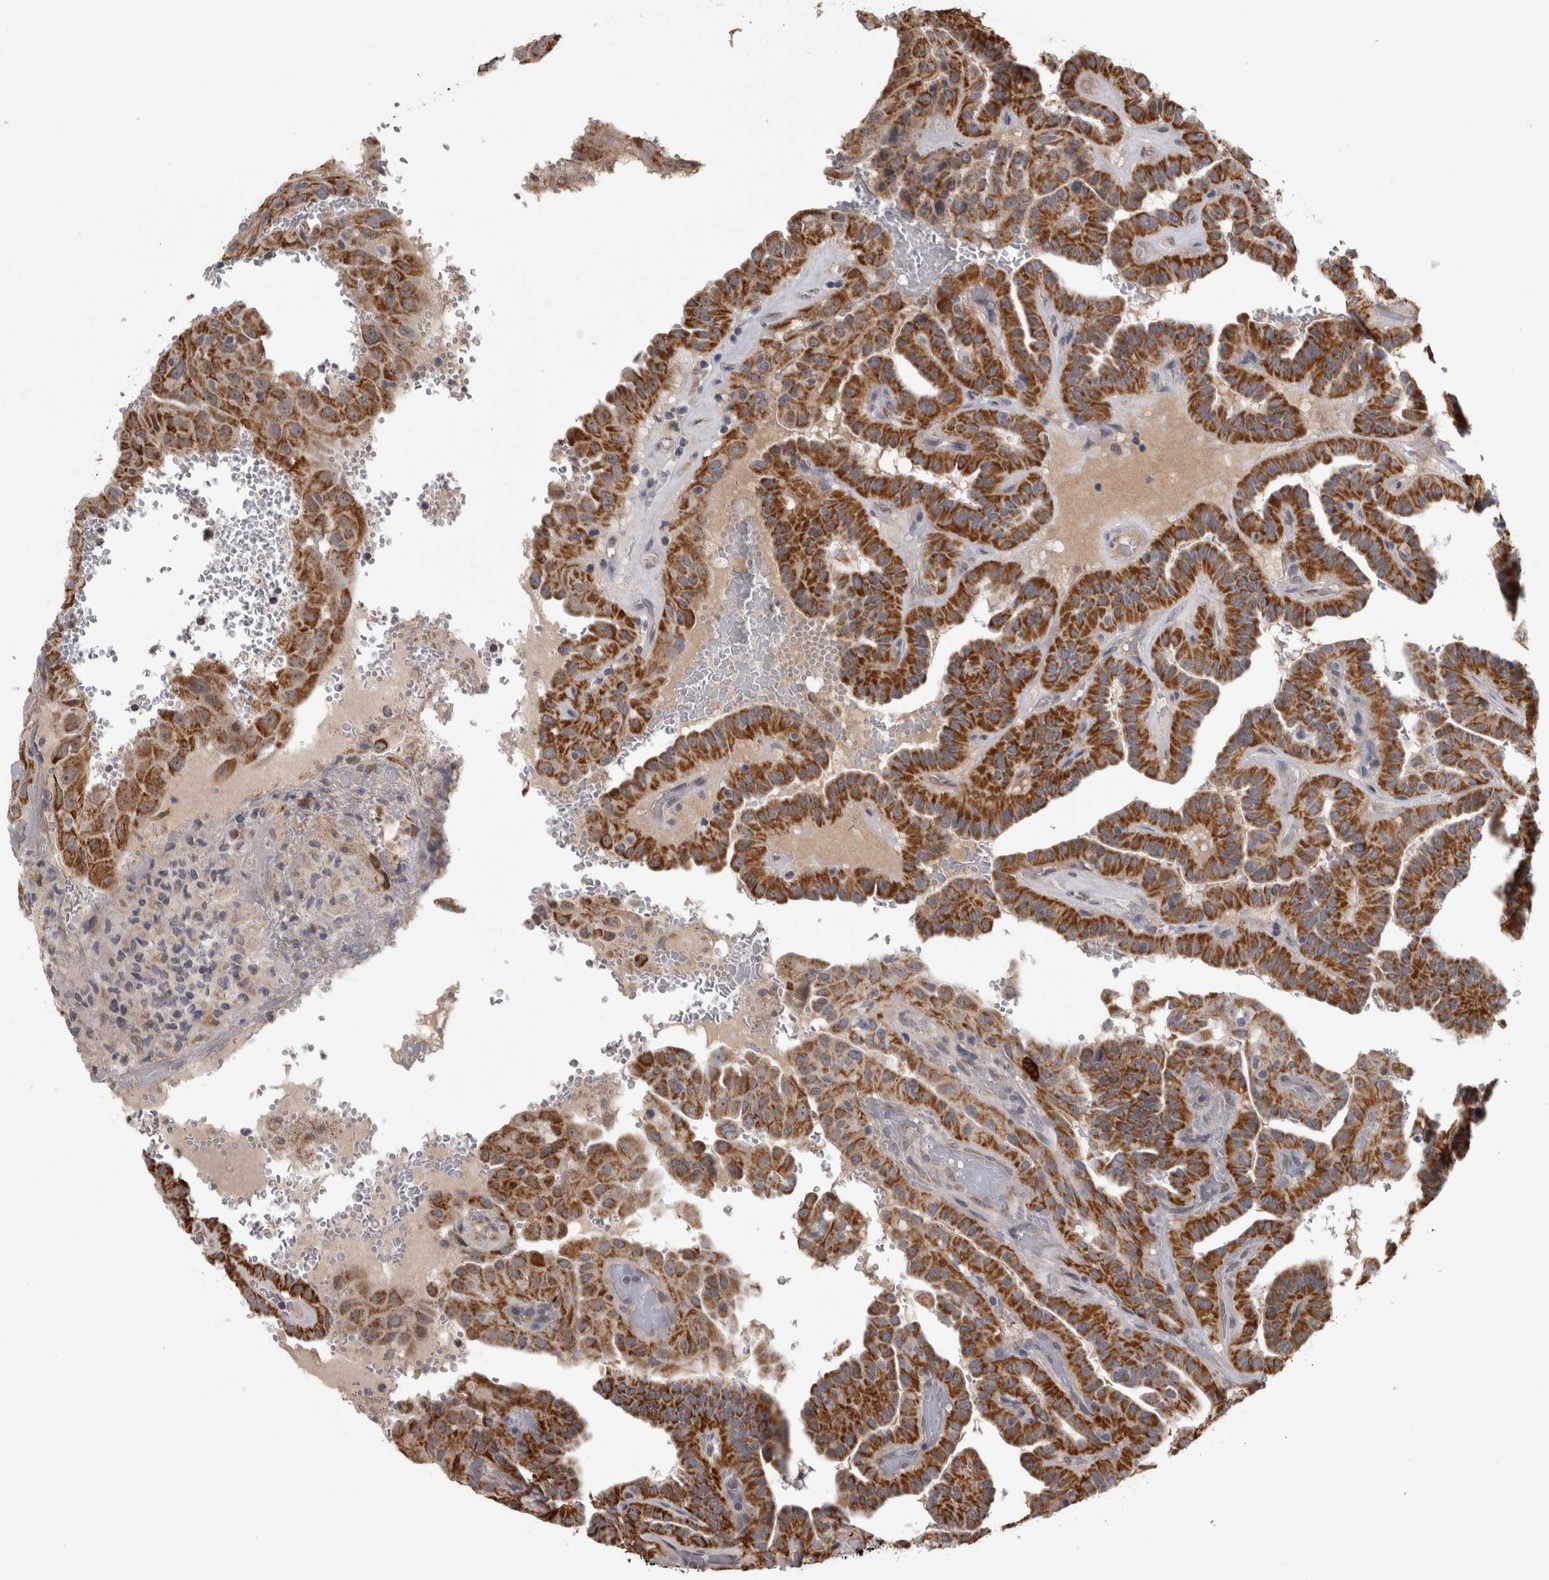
{"staining": {"intensity": "strong", "quantity": ">75%", "location": "cytoplasmic/membranous"}, "tissue": "thyroid cancer", "cell_type": "Tumor cells", "image_type": "cancer", "snomed": [{"axis": "morphology", "description": "Papillary adenocarcinoma, NOS"}, {"axis": "topography", "description": "Thyroid gland"}], "caption": "Human thyroid cancer stained with a protein marker exhibits strong staining in tumor cells.", "gene": "DBT", "patient": {"sex": "male", "age": 77}}